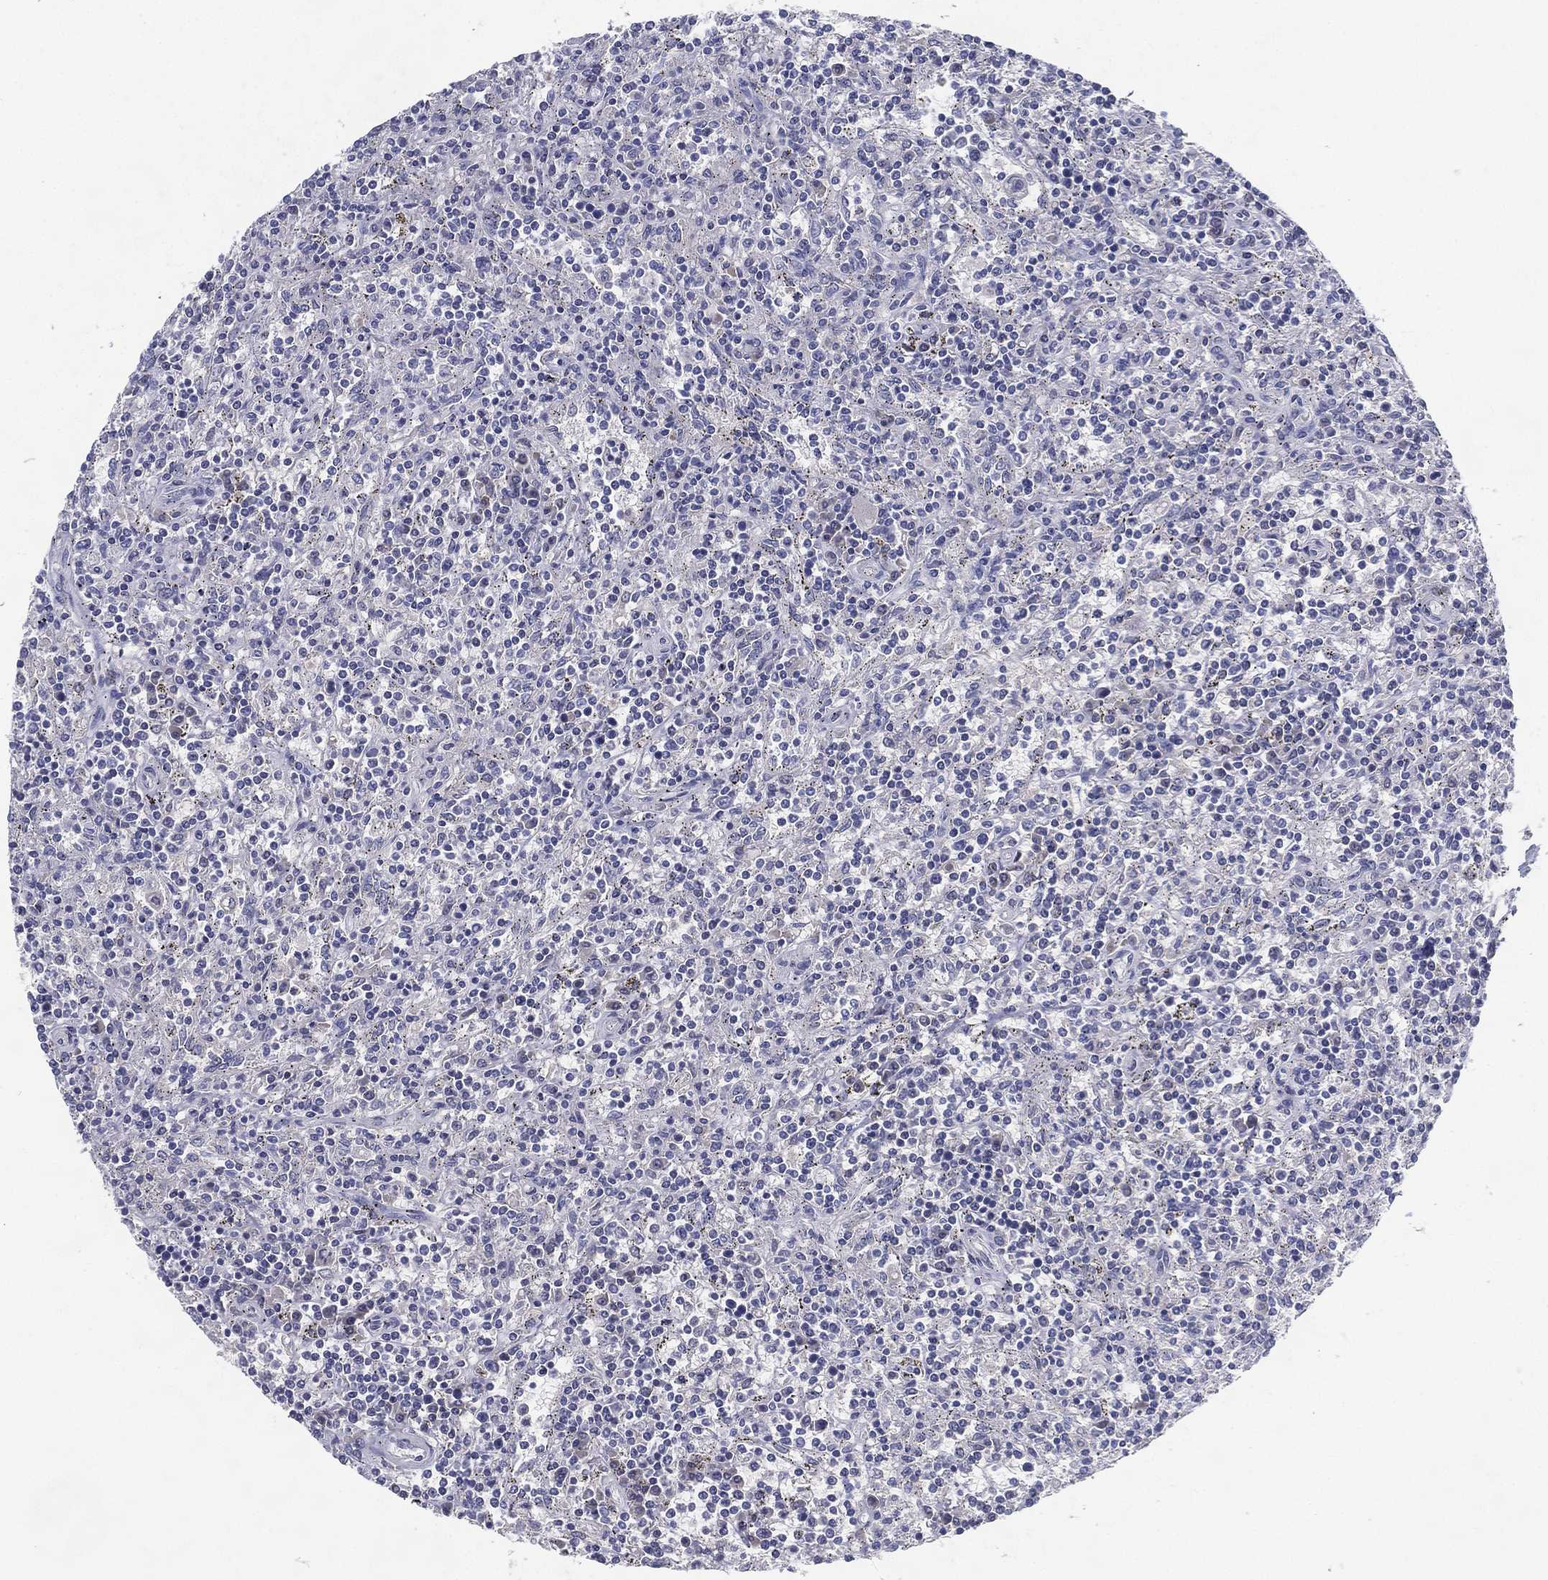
{"staining": {"intensity": "negative", "quantity": "none", "location": "none"}, "tissue": "lymphoma", "cell_type": "Tumor cells", "image_type": "cancer", "snomed": [{"axis": "morphology", "description": "Malignant lymphoma, non-Hodgkin's type, Low grade"}, {"axis": "topography", "description": "Spleen"}], "caption": "A high-resolution image shows IHC staining of low-grade malignant lymphoma, non-Hodgkin's type, which reveals no significant positivity in tumor cells. Brightfield microscopy of immunohistochemistry (IHC) stained with DAB (3,3'-diaminobenzidine) (brown) and hematoxylin (blue), captured at high magnification.", "gene": "RGS13", "patient": {"sex": "male", "age": 62}}